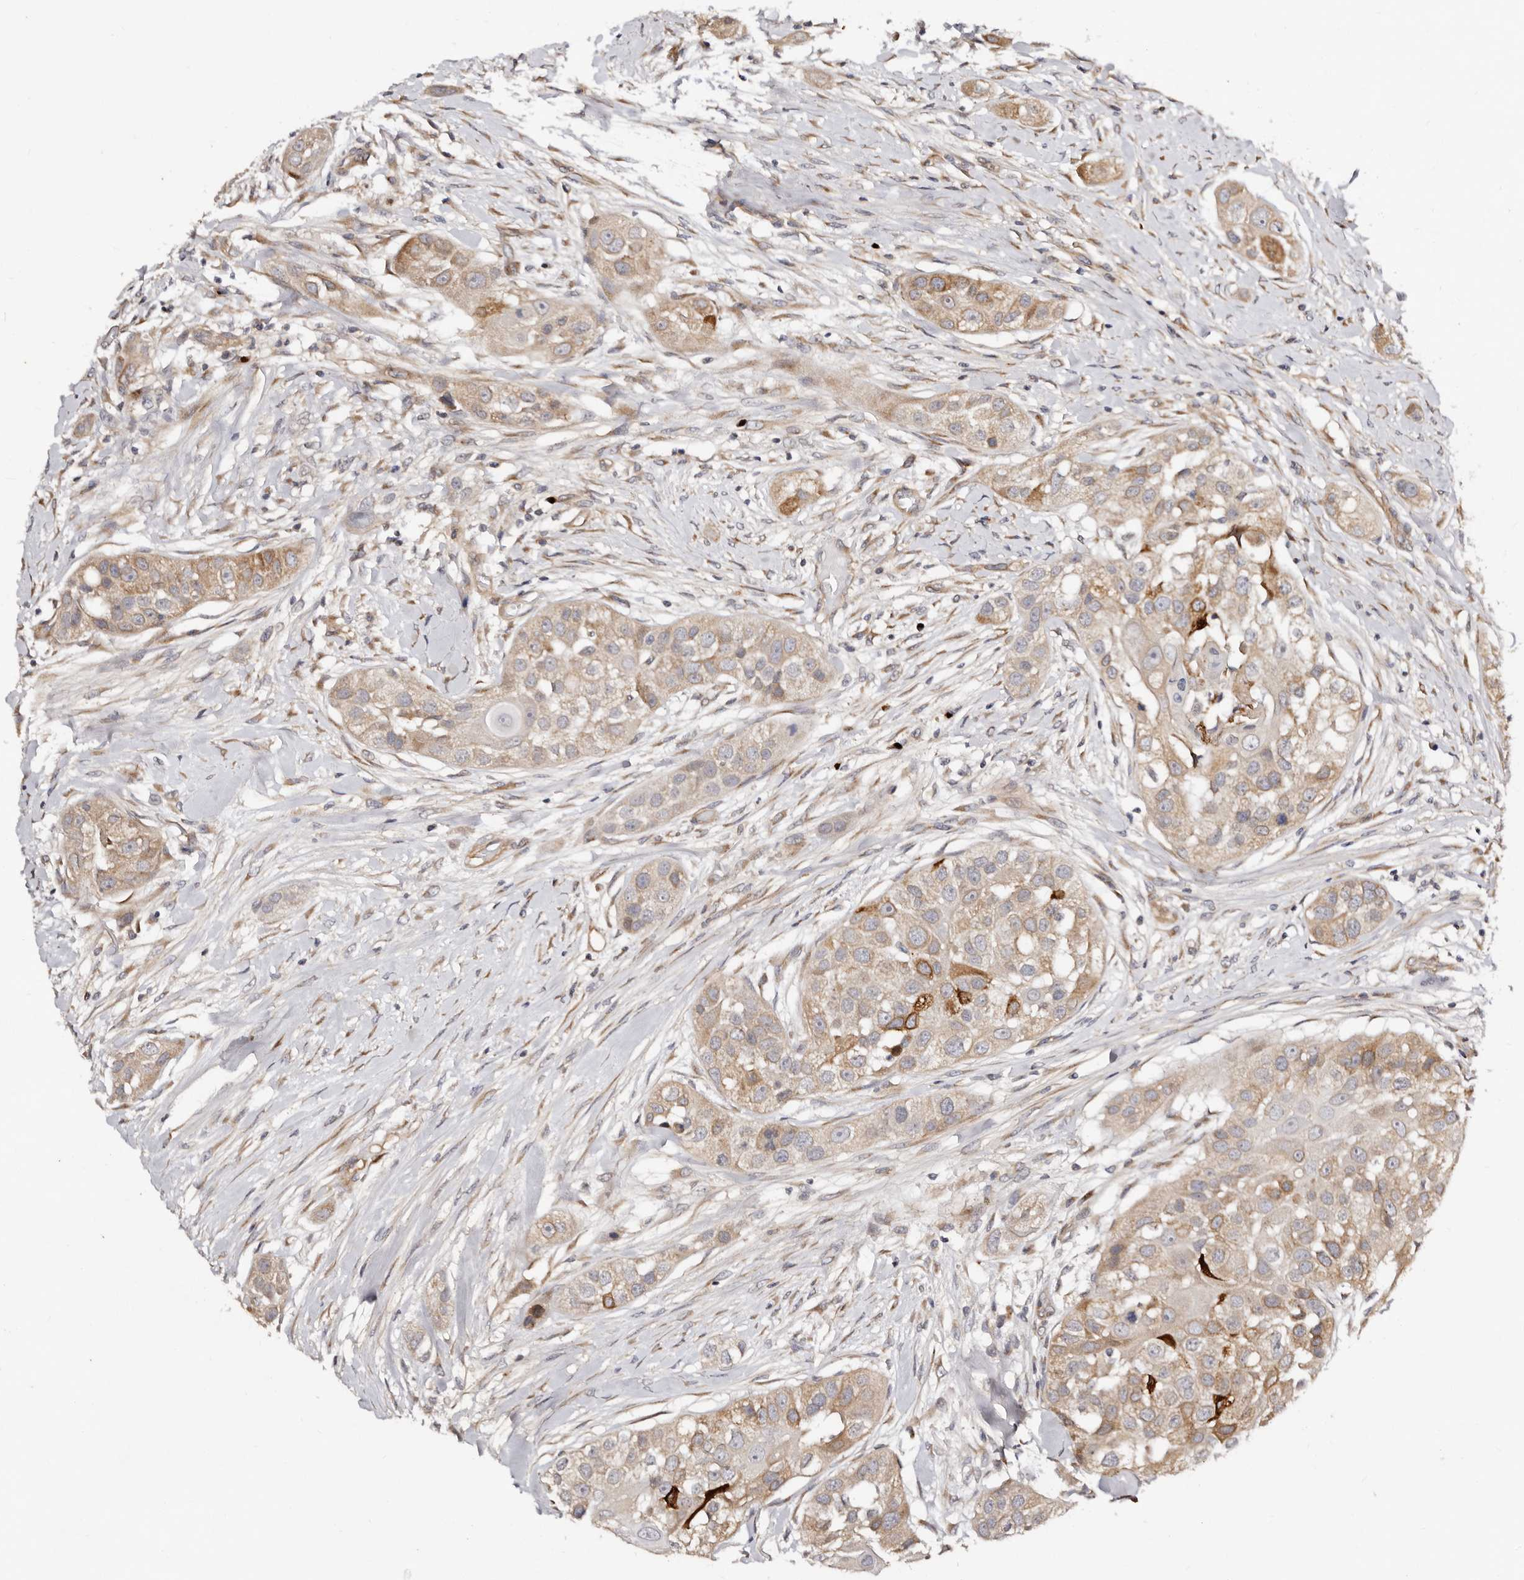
{"staining": {"intensity": "moderate", "quantity": "25%-75%", "location": "cytoplasmic/membranous"}, "tissue": "head and neck cancer", "cell_type": "Tumor cells", "image_type": "cancer", "snomed": [{"axis": "morphology", "description": "Normal tissue, NOS"}, {"axis": "morphology", "description": "Squamous cell carcinoma, NOS"}, {"axis": "topography", "description": "Skeletal muscle"}, {"axis": "topography", "description": "Head-Neck"}], "caption": "Brown immunohistochemical staining in human head and neck cancer shows moderate cytoplasmic/membranous positivity in about 25%-75% of tumor cells.", "gene": "DACT2", "patient": {"sex": "male", "age": 51}}